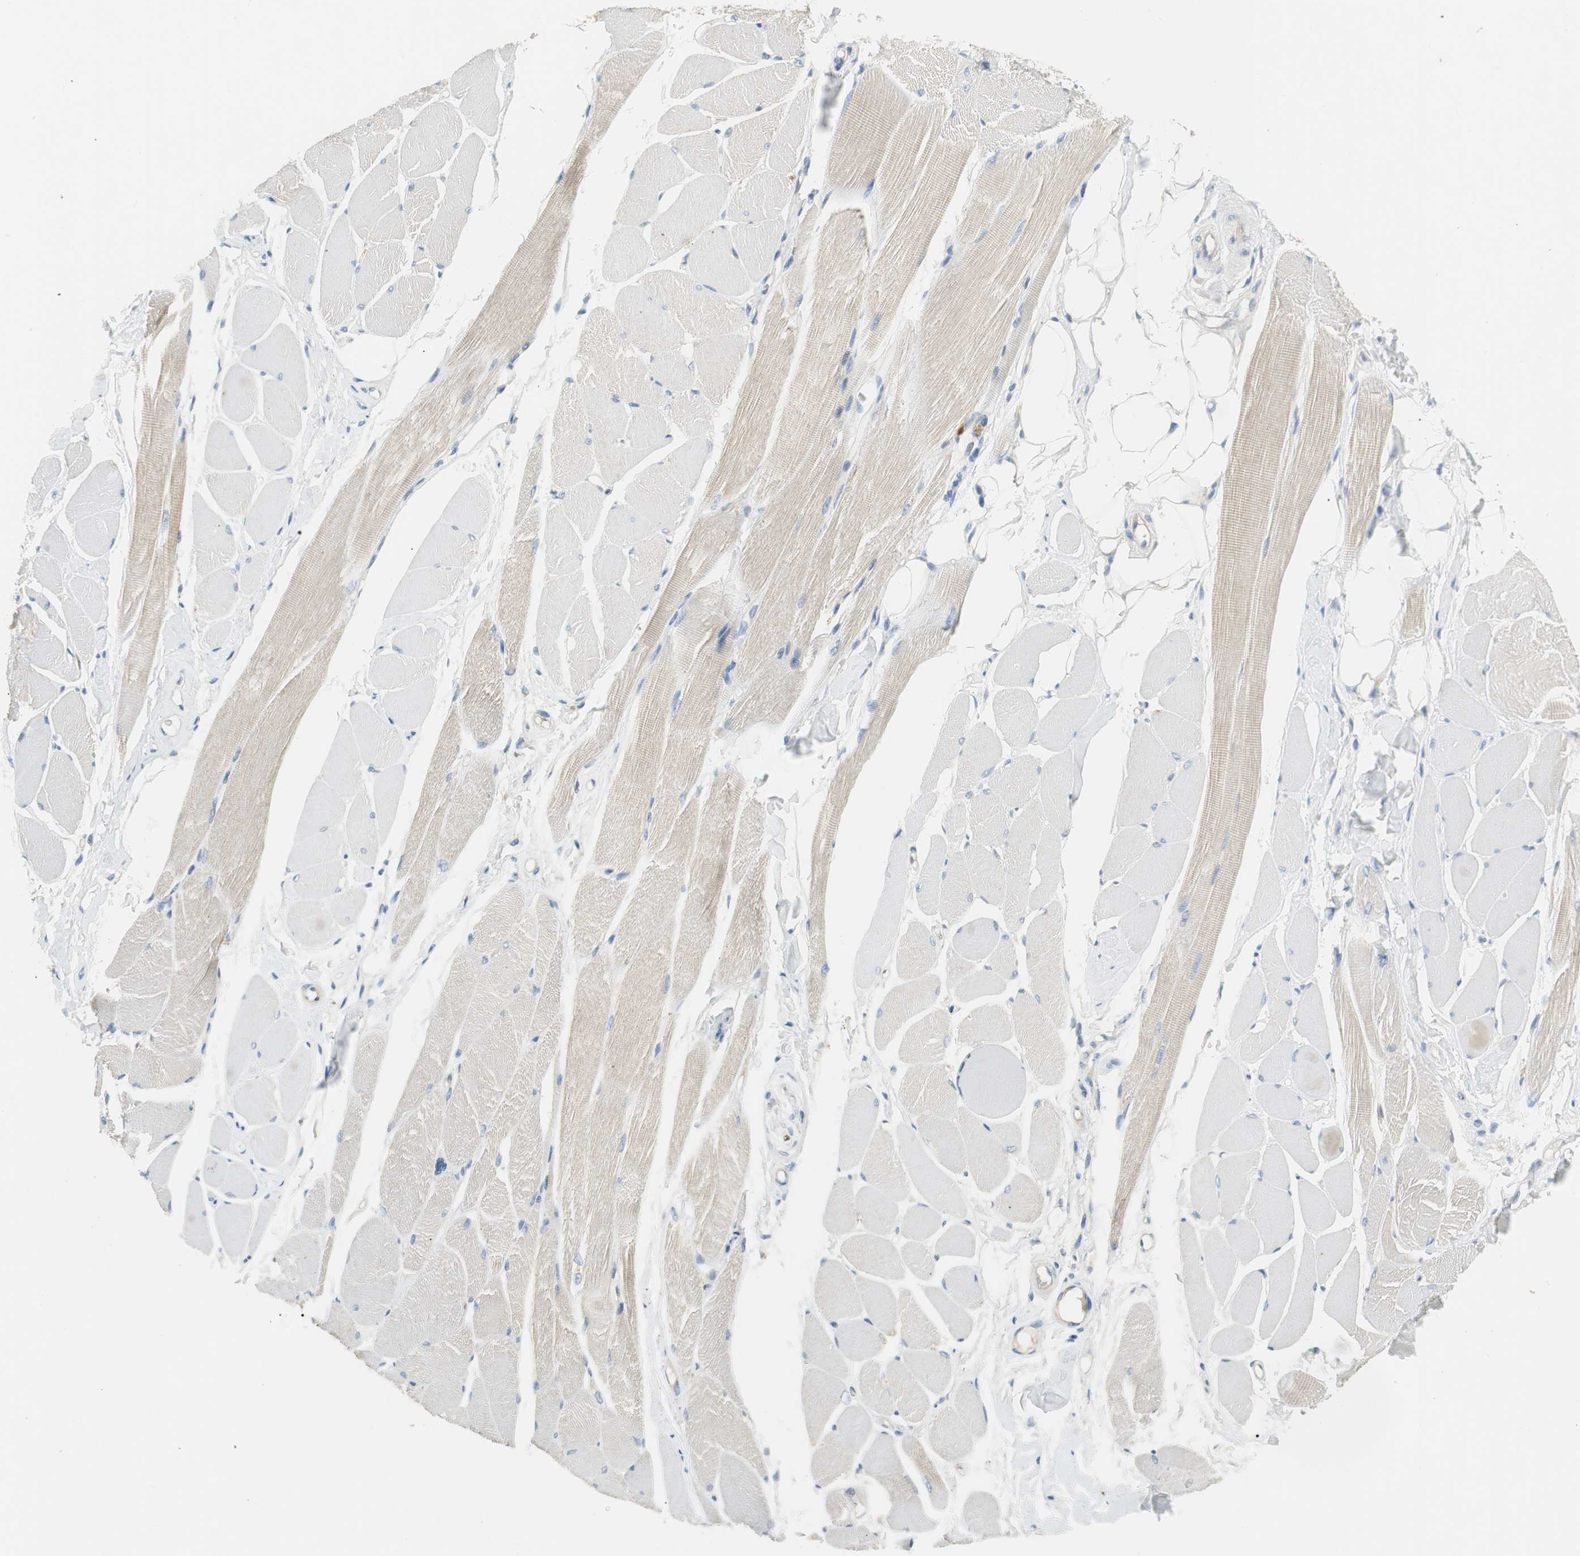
{"staining": {"intensity": "weak", "quantity": "25%-75%", "location": "cytoplasmic/membranous"}, "tissue": "skeletal muscle", "cell_type": "Myocytes", "image_type": "normal", "snomed": [{"axis": "morphology", "description": "Normal tissue, NOS"}, {"axis": "topography", "description": "Skeletal muscle"}, {"axis": "topography", "description": "Peripheral nerve tissue"}], "caption": "A low amount of weak cytoplasmic/membranous staining is appreciated in approximately 25%-75% of myocytes in normal skeletal muscle.", "gene": "CCM2L", "patient": {"sex": "female", "age": 84}}